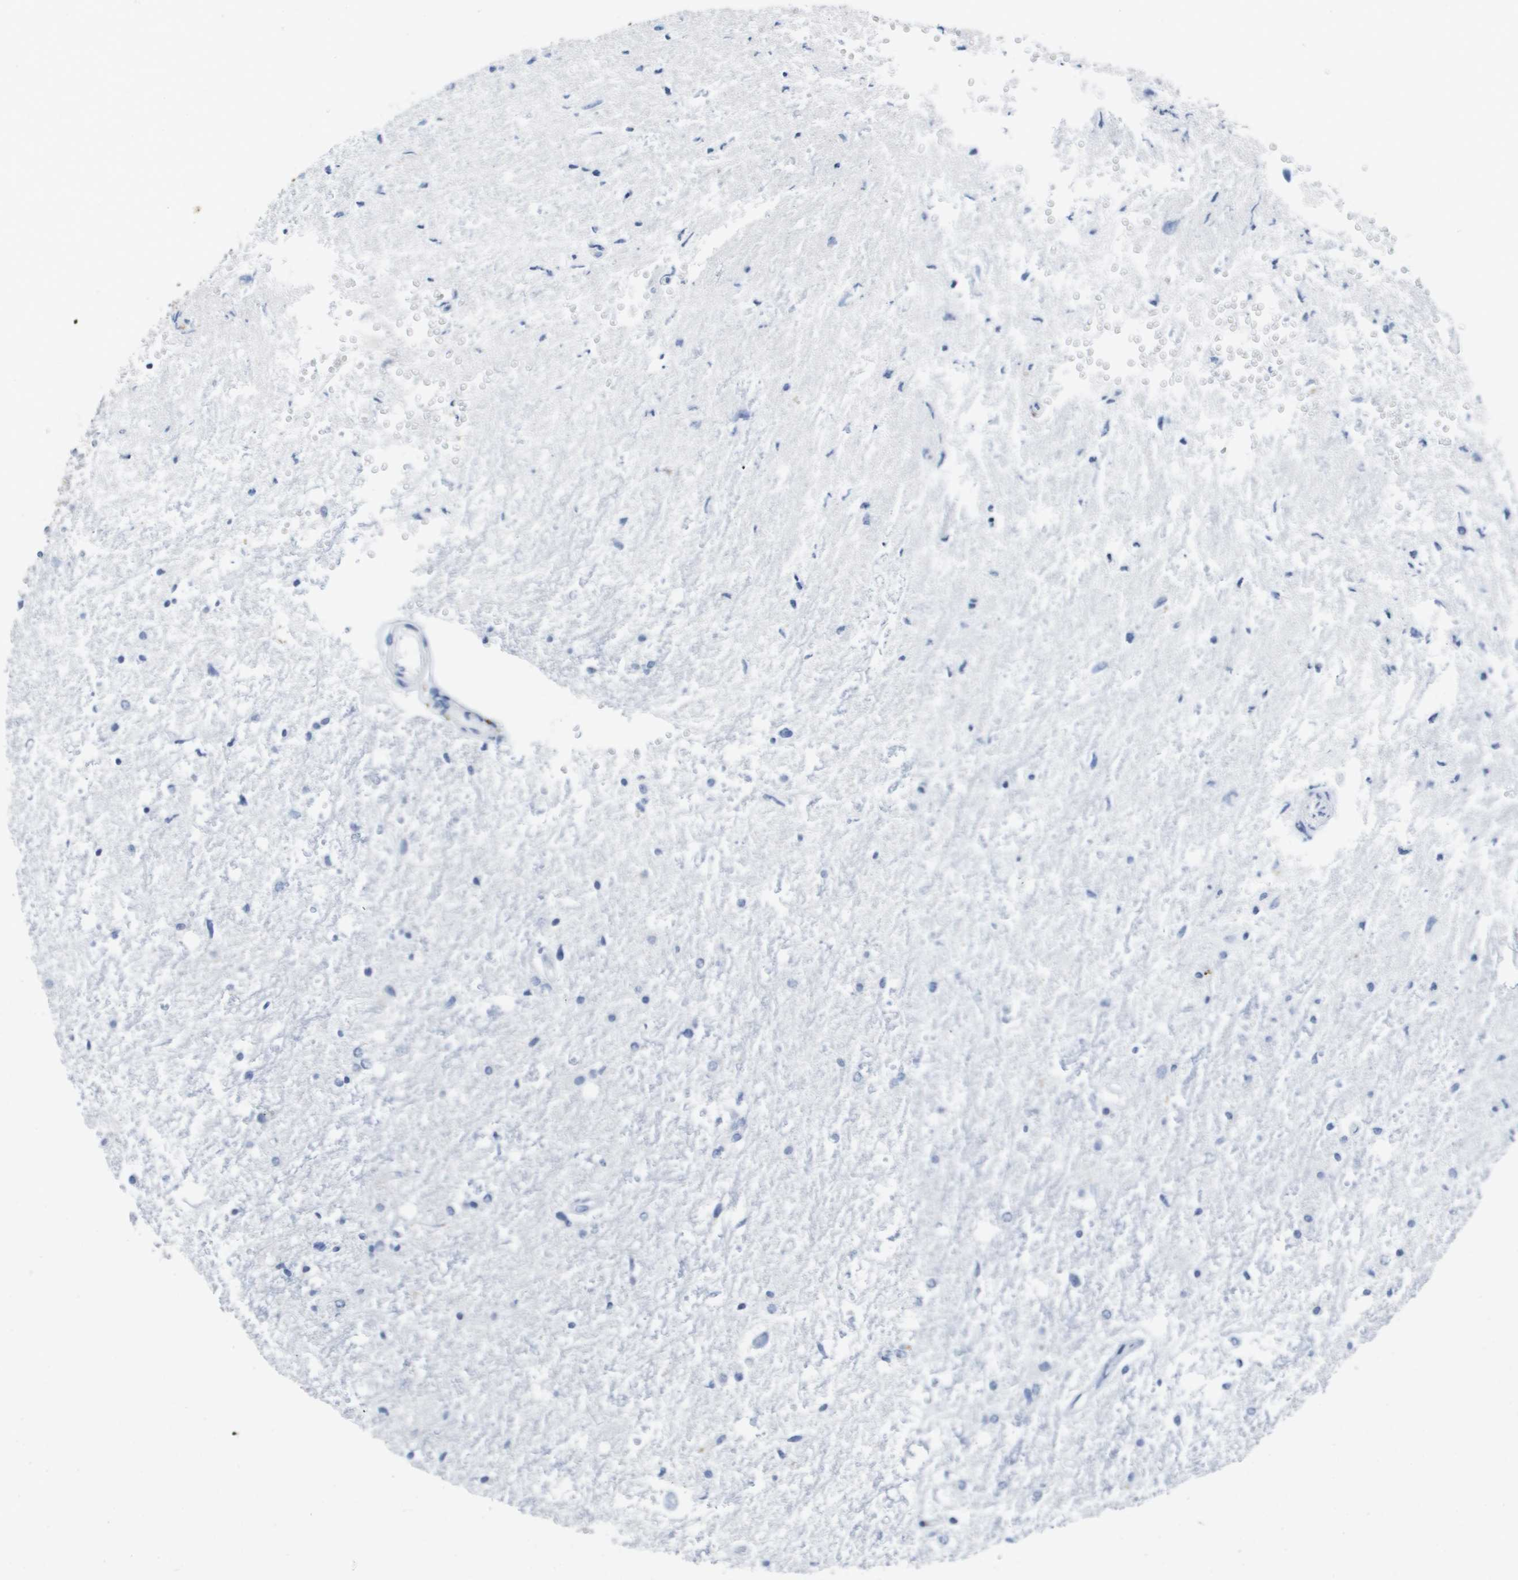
{"staining": {"intensity": "negative", "quantity": "none", "location": "none"}, "tissue": "glioma", "cell_type": "Tumor cells", "image_type": "cancer", "snomed": [{"axis": "morphology", "description": "Glioma, malignant, High grade"}, {"axis": "topography", "description": "Brain"}], "caption": "Human glioma stained for a protein using immunohistochemistry (IHC) demonstrates no staining in tumor cells.", "gene": "FKBP4", "patient": {"sex": "female", "age": 59}}